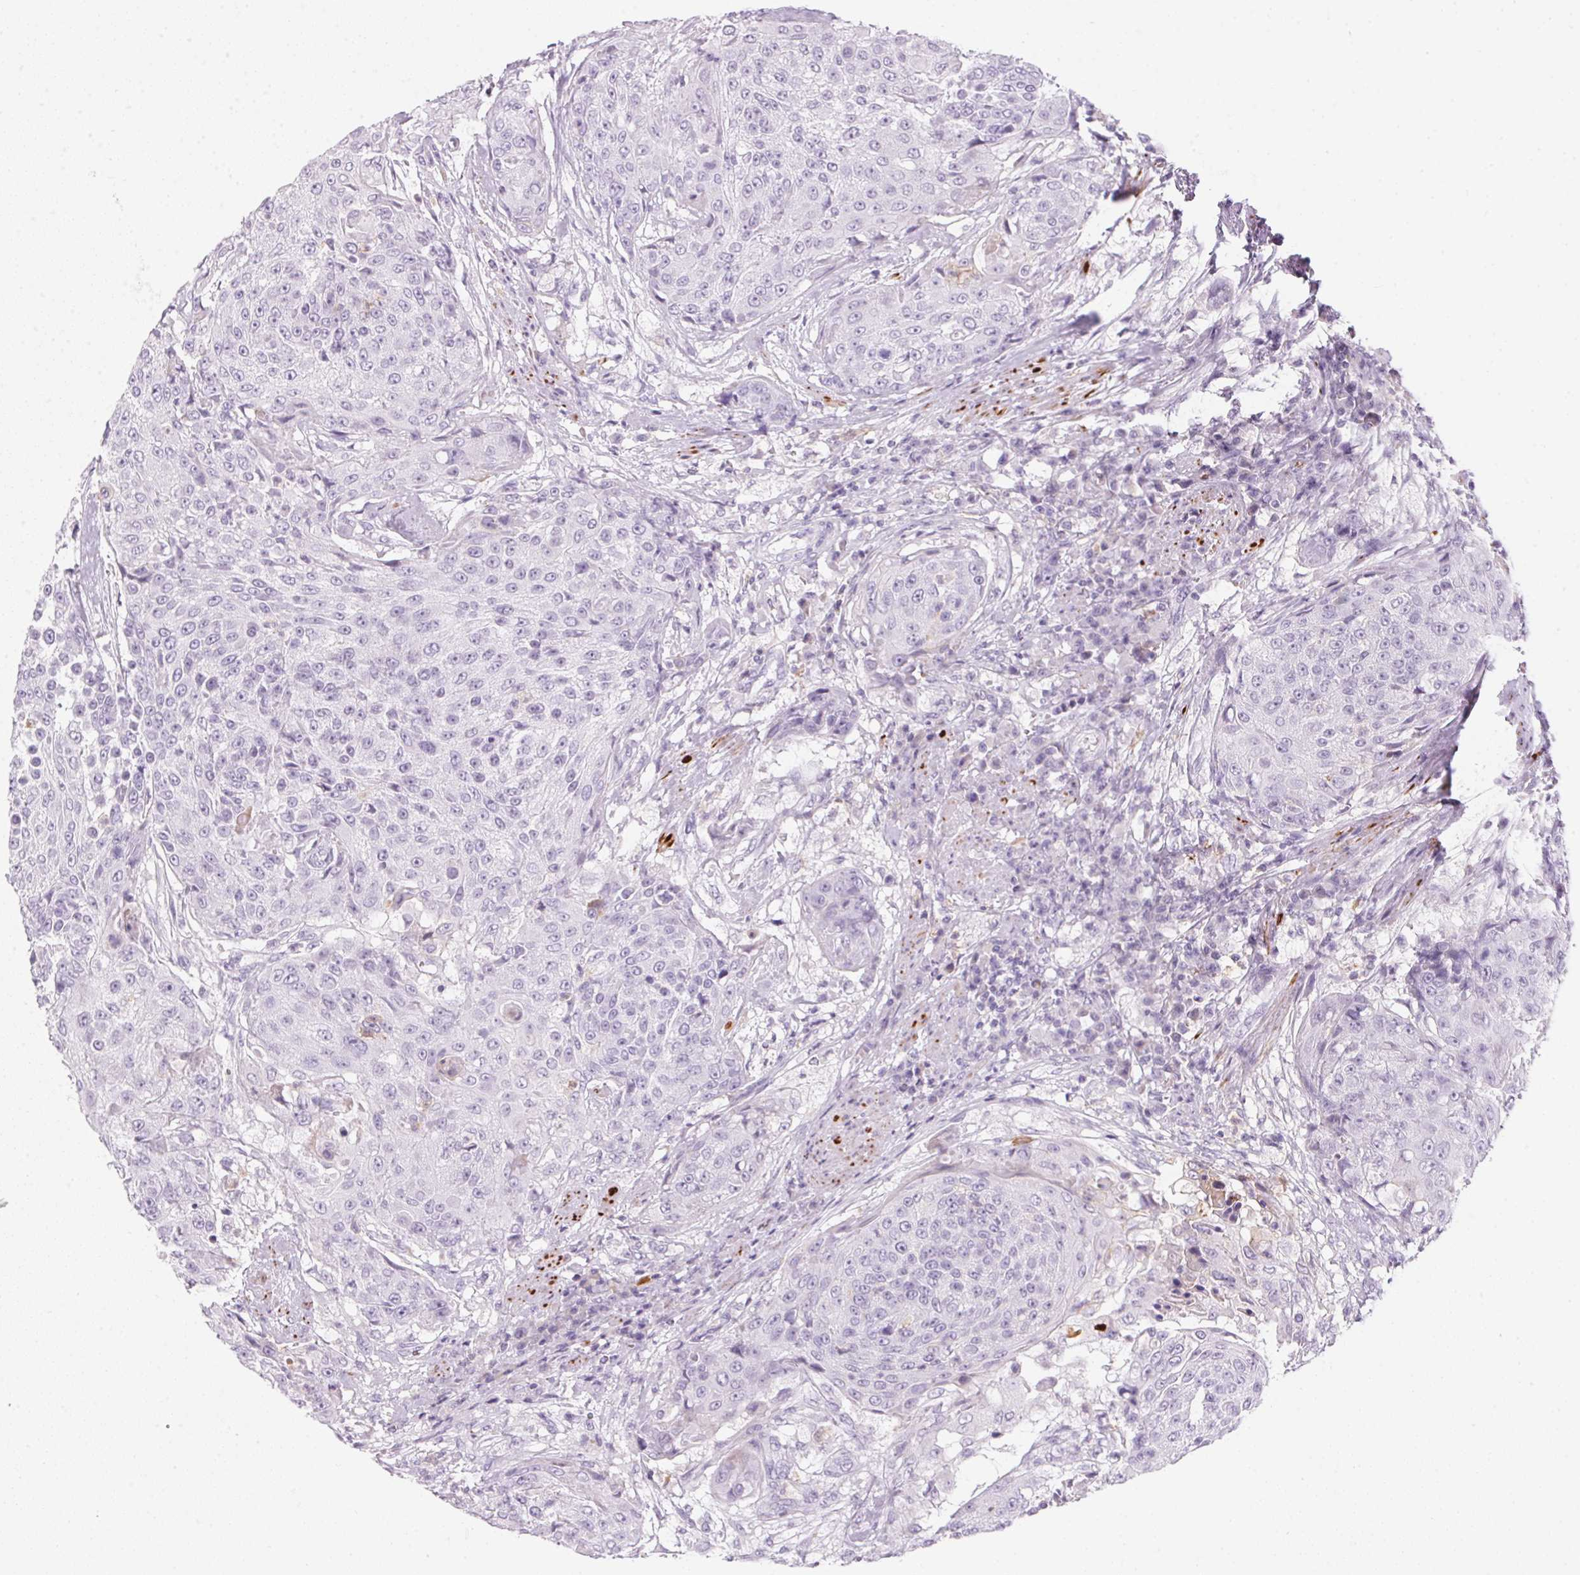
{"staining": {"intensity": "negative", "quantity": "none", "location": "none"}, "tissue": "urothelial cancer", "cell_type": "Tumor cells", "image_type": "cancer", "snomed": [{"axis": "morphology", "description": "Urothelial carcinoma, High grade"}, {"axis": "topography", "description": "Urinary bladder"}], "caption": "Immunohistochemical staining of human urothelial cancer reveals no significant positivity in tumor cells.", "gene": "ECPAS", "patient": {"sex": "female", "age": 63}}